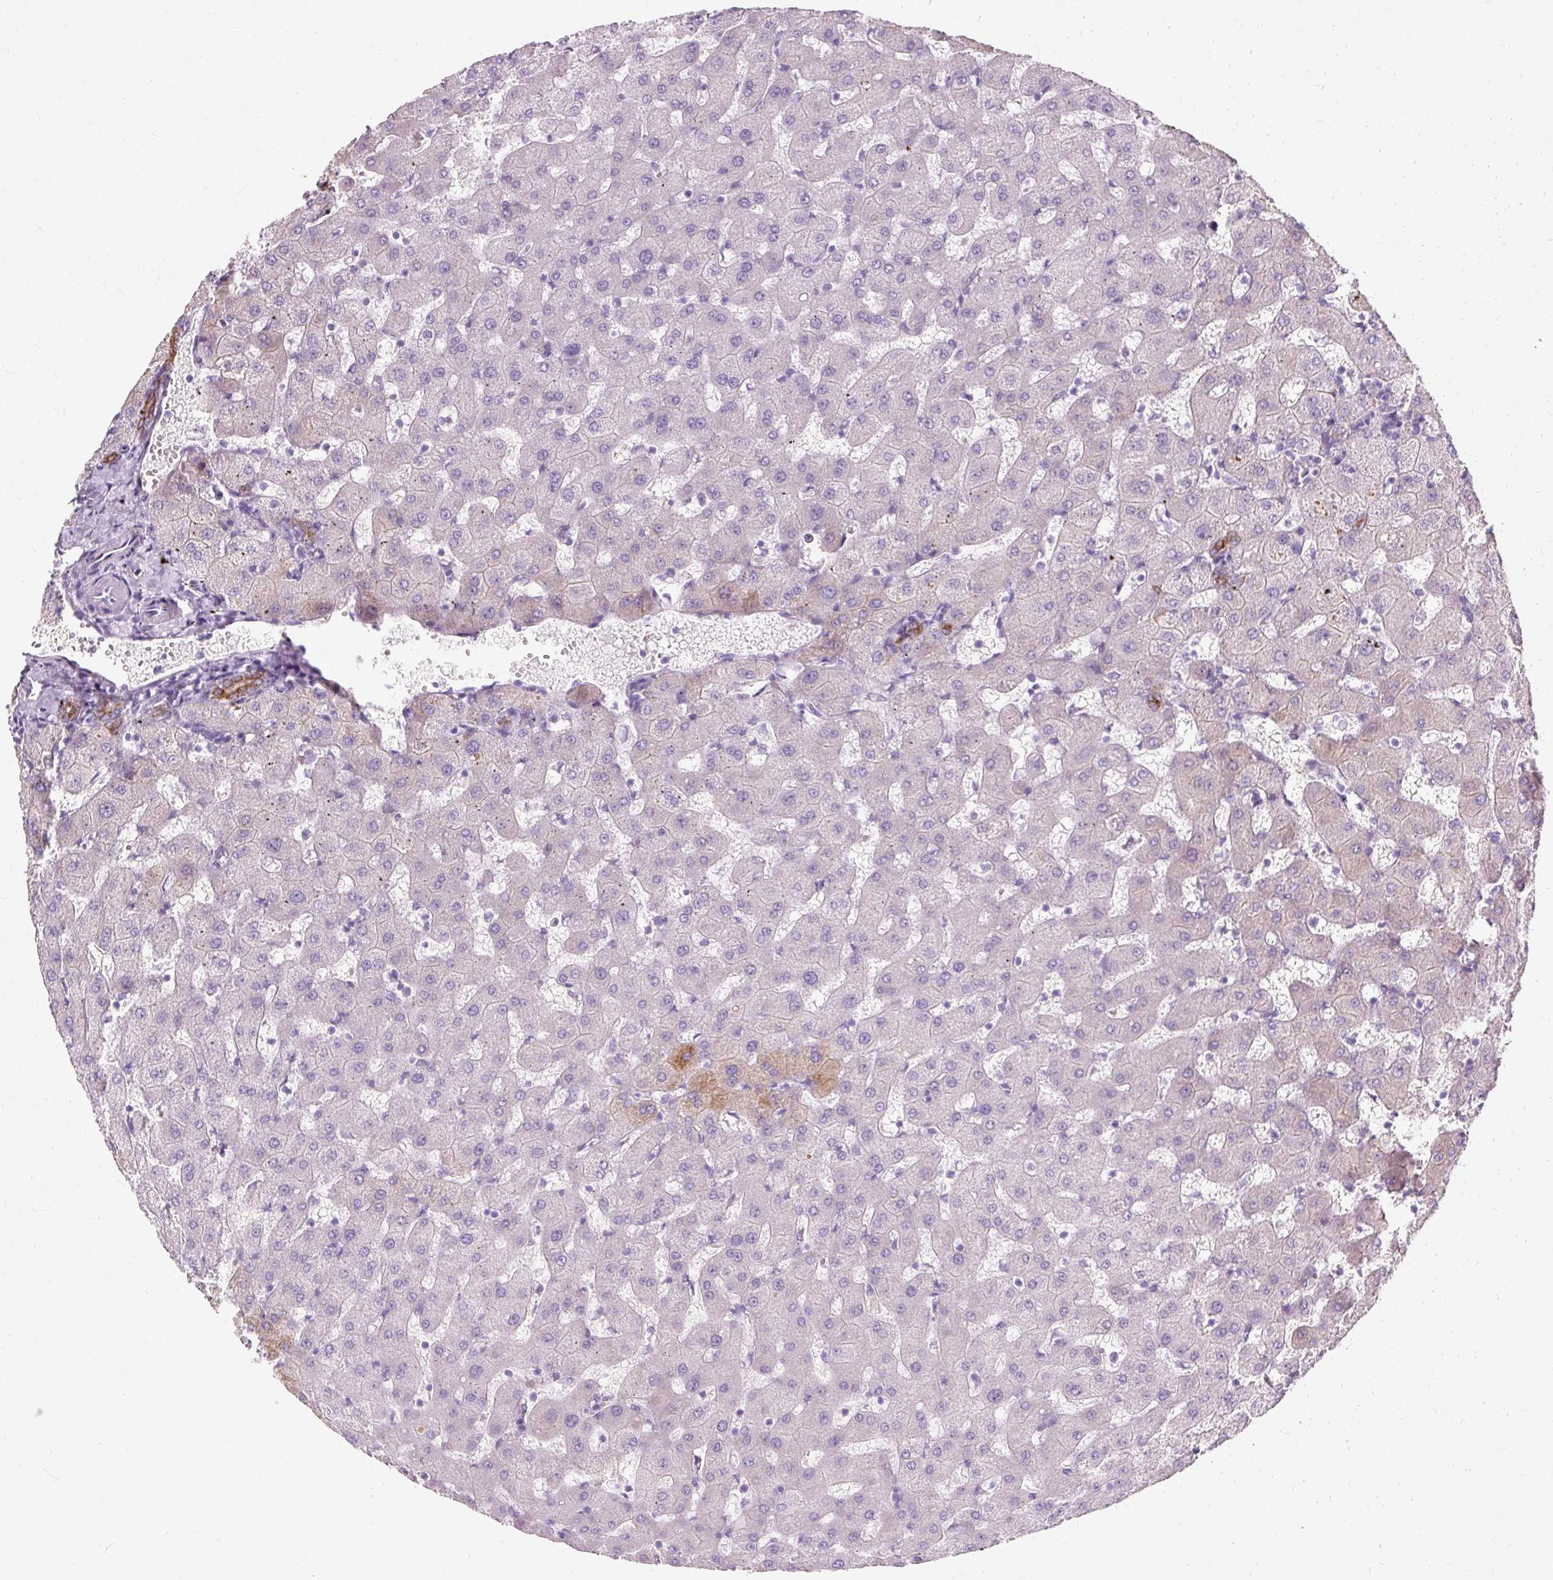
{"staining": {"intensity": "strong", "quantity": ">75%", "location": "cytoplasmic/membranous"}, "tissue": "liver", "cell_type": "Cholangiocytes", "image_type": "normal", "snomed": [{"axis": "morphology", "description": "Normal tissue, NOS"}, {"axis": "topography", "description": "Liver"}], "caption": "Brown immunohistochemical staining in unremarkable liver reveals strong cytoplasmic/membranous staining in approximately >75% of cholangiocytes. The protein of interest is shown in brown color, while the nuclei are stained blue.", "gene": "DCTN4", "patient": {"sex": "female", "age": 63}}